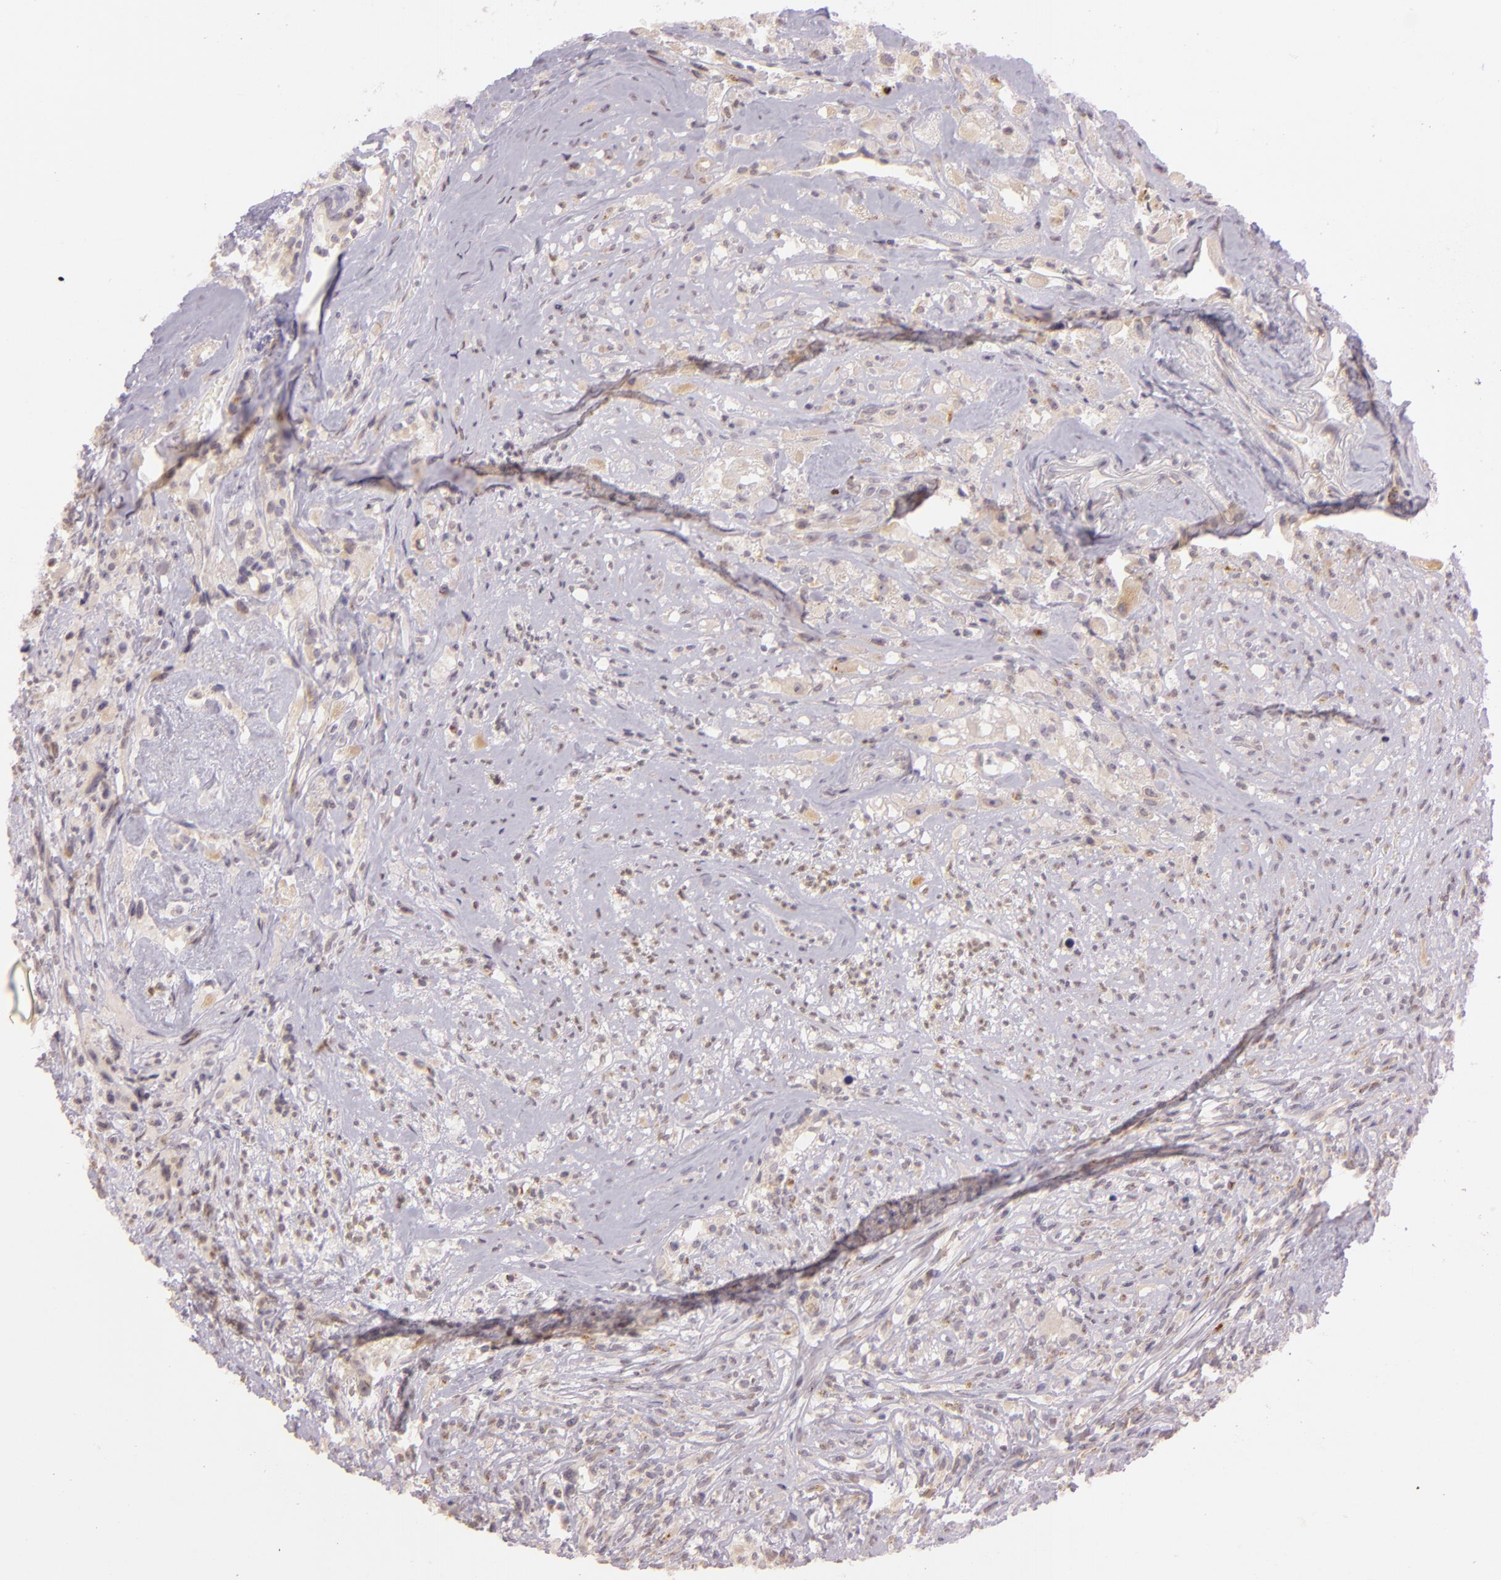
{"staining": {"intensity": "weak", "quantity": ">75%", "location": "cytoplasmic/membranous"}, "tissue": "glioma", "cell_type": "Tumor cells", "image_type": "cancer", "snomed": [{"axis": "morphology", "description": "Glioma, malignant, High grade"}, {"axis": "topography", "description": "Brain"}], "caption": "This histopathology image shows glioma stained with IHC to label a protein in brown. The cytoplasmic/membranous of tumor cells show weak positivity for the protein. Nuclei are counter-stained blue.", "gene": "LGMN", "patient": {"sex": "male", "age": 48}}